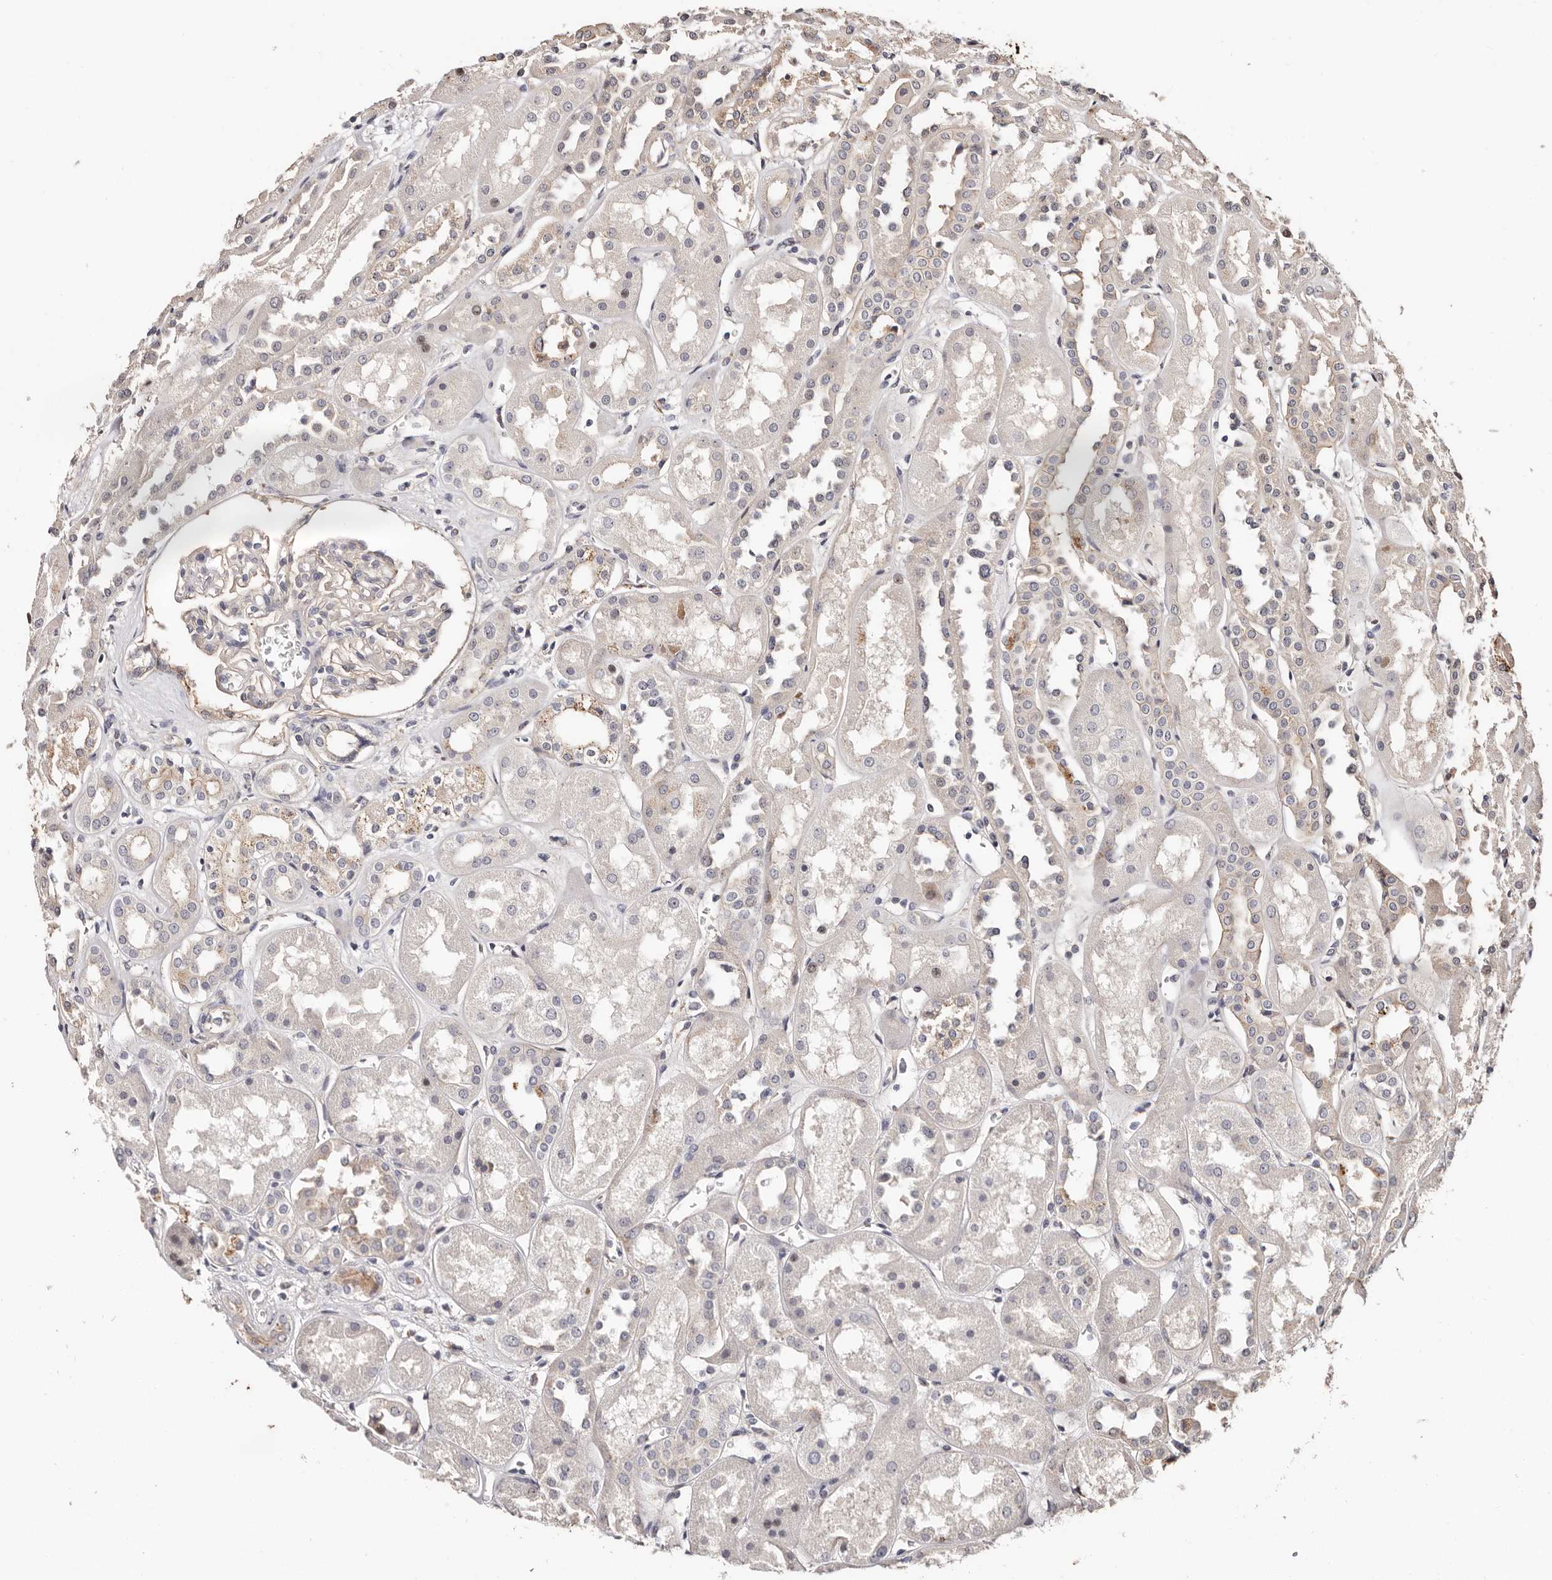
{"staining": {"intensity": "negative", "quantity": "none", "location": "none"}, "tissue": "kidney", "cell_type": "Cells in glomeruli", "image_type": "normal", "snomed": [{"axis": "morphology", "description": "Normal tissue, NOS"}, {"axis": "topography", "description": "Kidney"}], "caption": "Immunohistochemistry of normal human kidney shows no staining in cells in glomeruli. (Immunohistochemistry (ihc), brightfield microscopy, high magnification).", "gene": "TRIP13", "patient": {"sex": "male", "age": 70}}